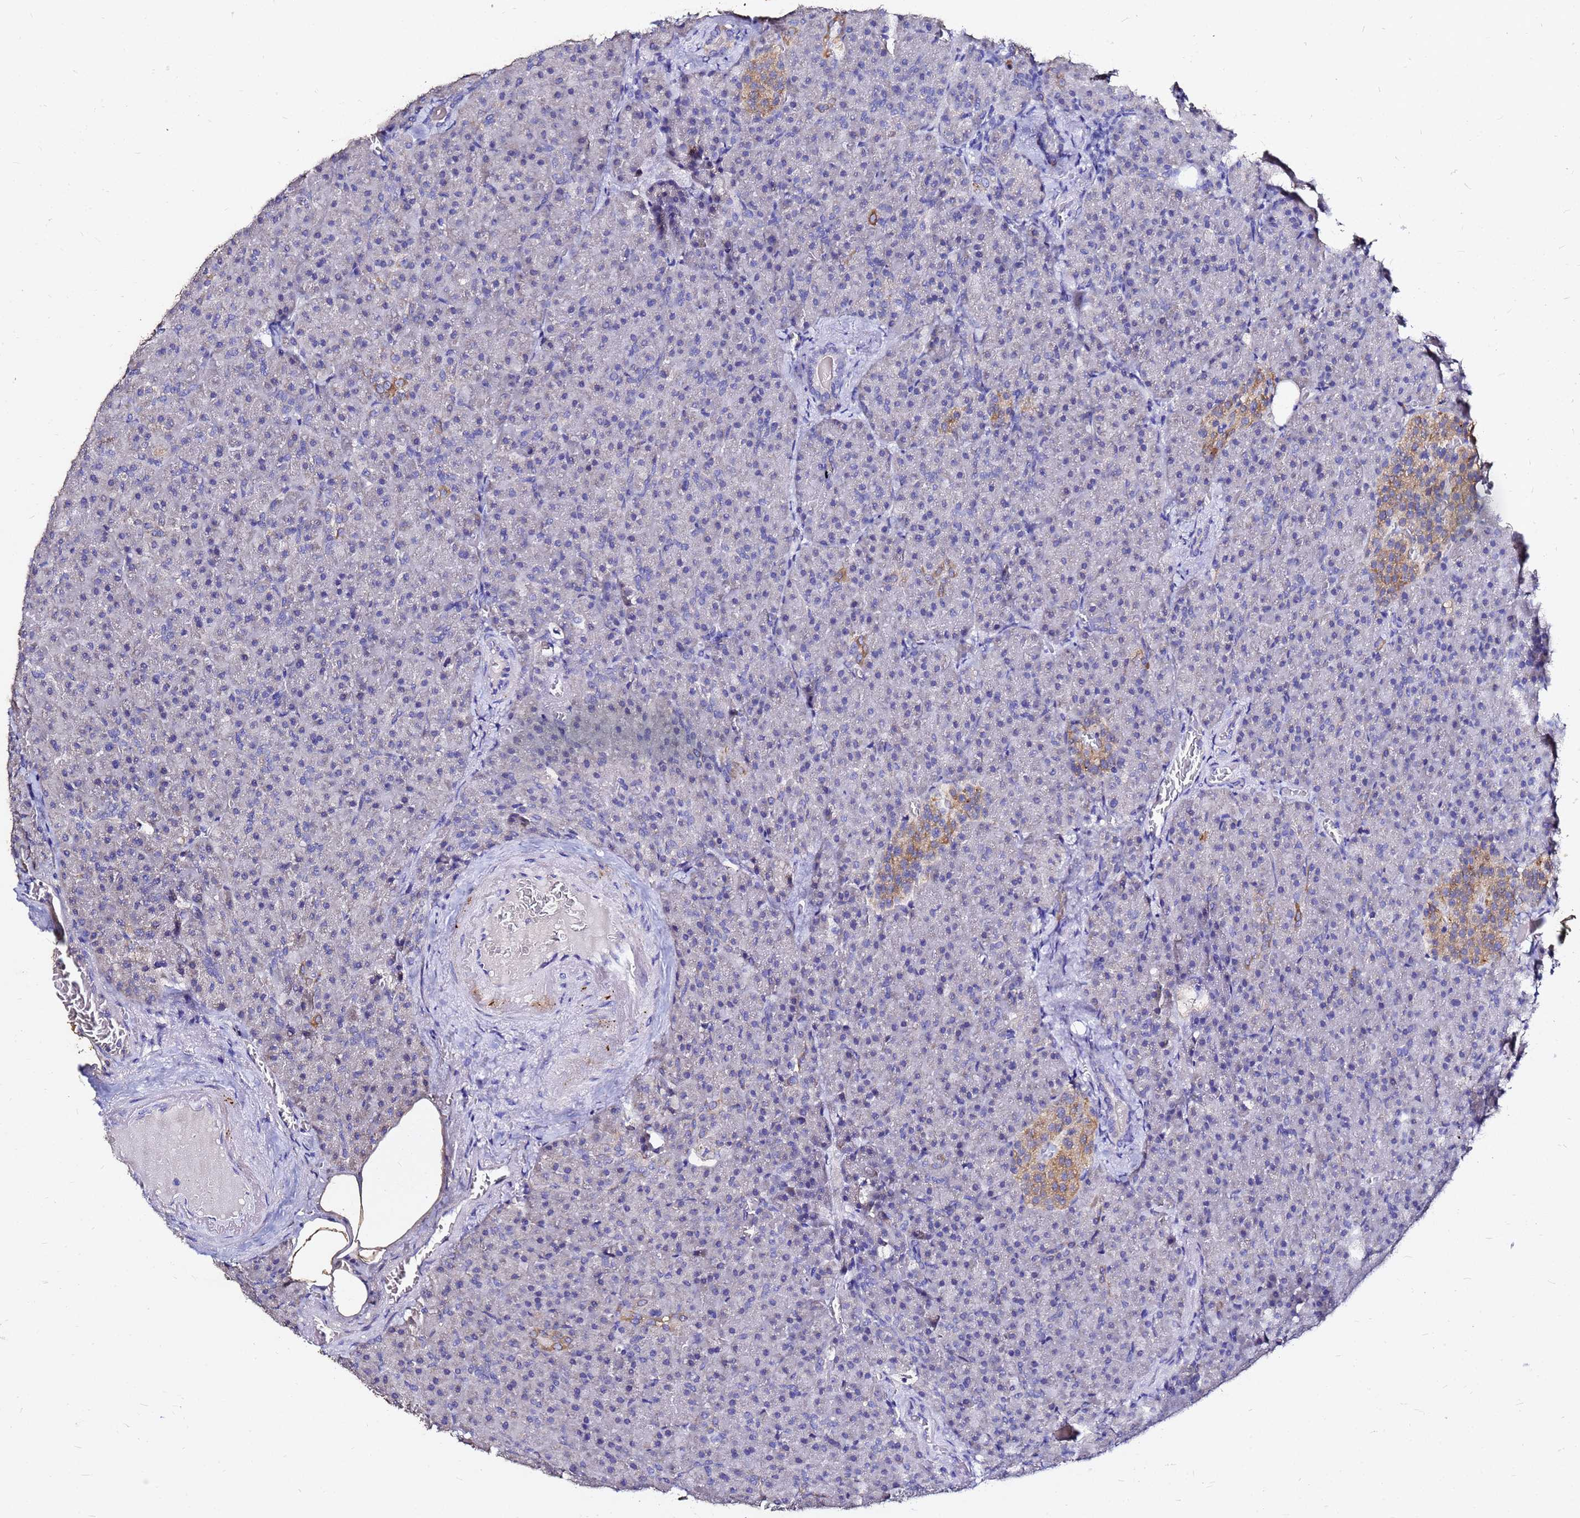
{"staining": {"intensity": "negative", "quantity": "none", "location": "none"}, "tissue": "pancreas", "cell_type": "Exocrine glandular cells", "image_type": "normal", "snomed": [{"axis": "morphology", "description": "Normal tissue, NOS"}, {"axis": "topography", "description": "Pancreas"}], "caption": "IHC image of unremarkable human pancreas stained for a protein (brown), which exhibits no expression in exocrine glandular cells.", "gene": "FAM183A", "patient": {"sex": "female", "age": 74}}